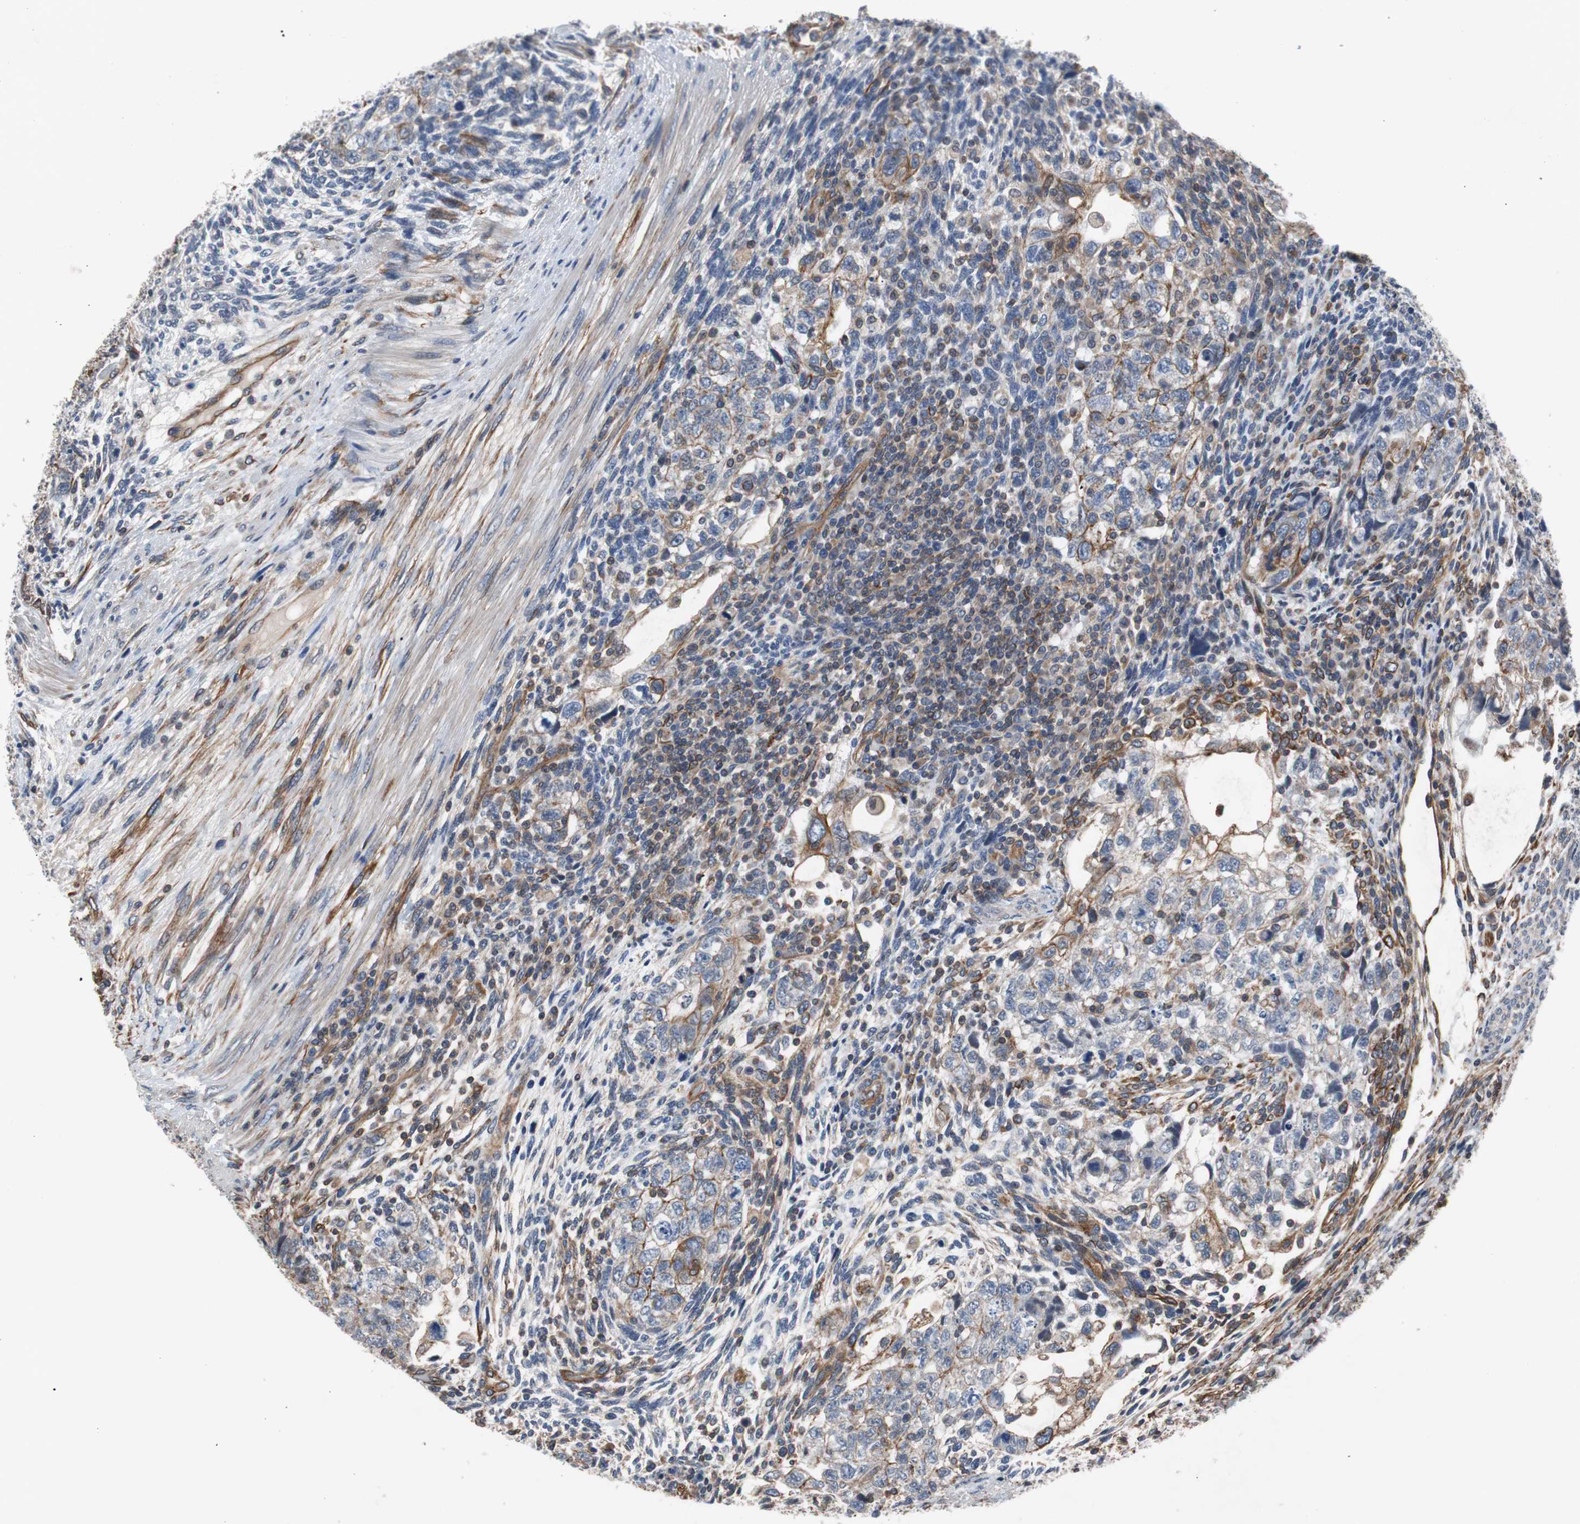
{"staining": {"intensity": "weak", "quantity": "25%-75%", "location": "cytoplasmic/membranous"}, "tissue": "testis cancer", "cell_type": "Tumor cells", "image_type": "cancer", "snomed": [{"axis": "morphology", "description": "Normal tissue, NOS"}, {"axis": "morphology", "description": "Carcinoma, Embryonal, NOS"}, {"axis": "topography", "description": "Testis"}], "caption": "Testis cancer was stained to show a protein in brown. There is low levels of weak cytoplasmic/membranous staining in approximately 25%-75% of tumor cells.", "gene": "KIF3B", "patient": {"sex": "male", "age": 36}}